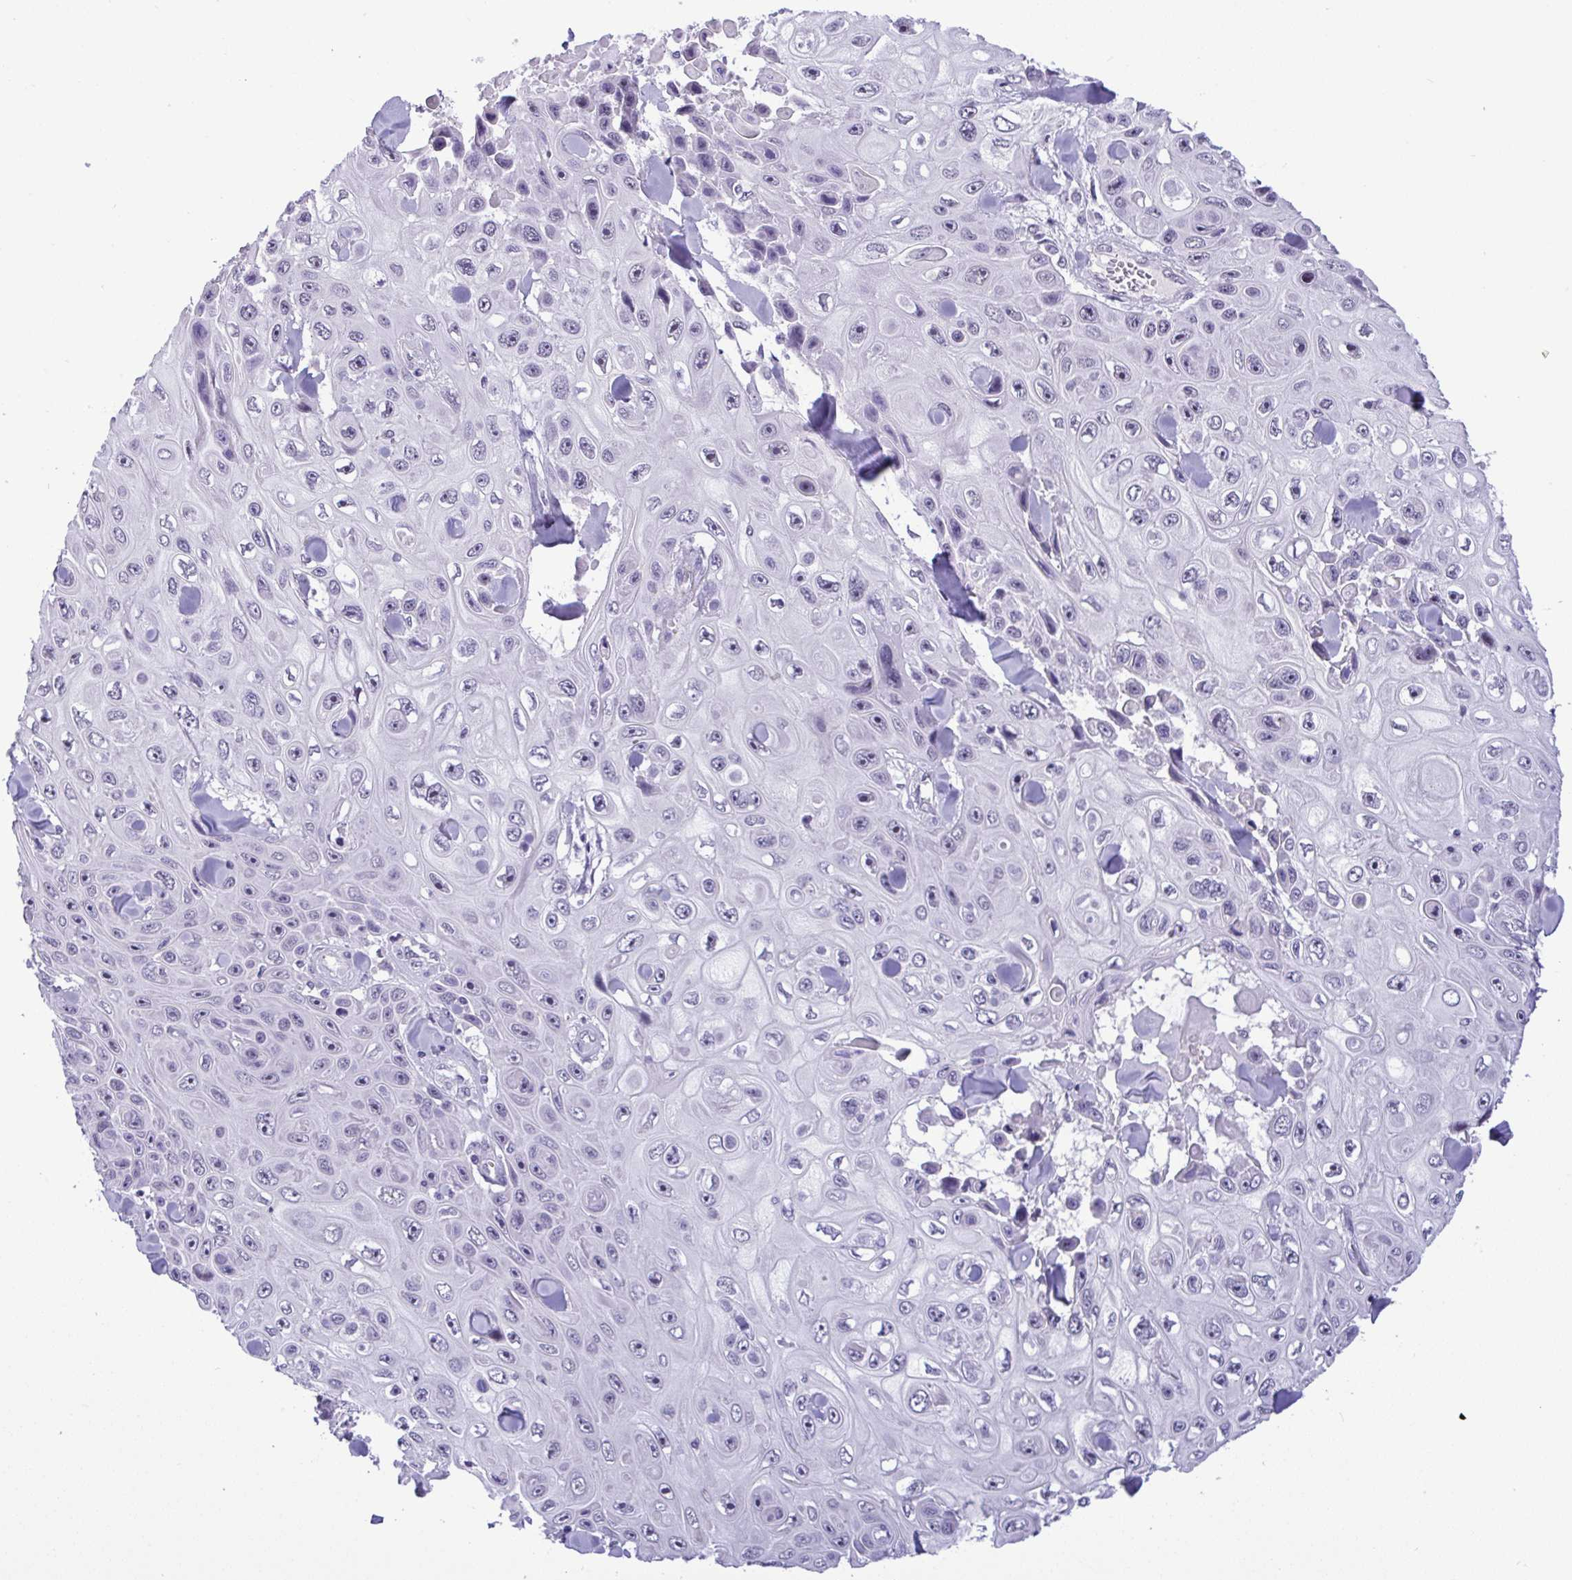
{"staining": {"intensity": "negative", "quantity": "none", "location": "none"}, "tissue": "skin cancer", "cell_type": "Tumor cells", "image_type": "cancer", "snomed": [{"axis": "morphology", "description": "Squamous cell carcinoma, NOS"}, {"axis": "topography", "description": "Skin"}], "caption": "Skin cancer stained for a protein using immunohistochemistry (IHC) exhibits no staining tumor cells.", "gene": "YBX2", "patient": {"sex": "male", "age": 82}}